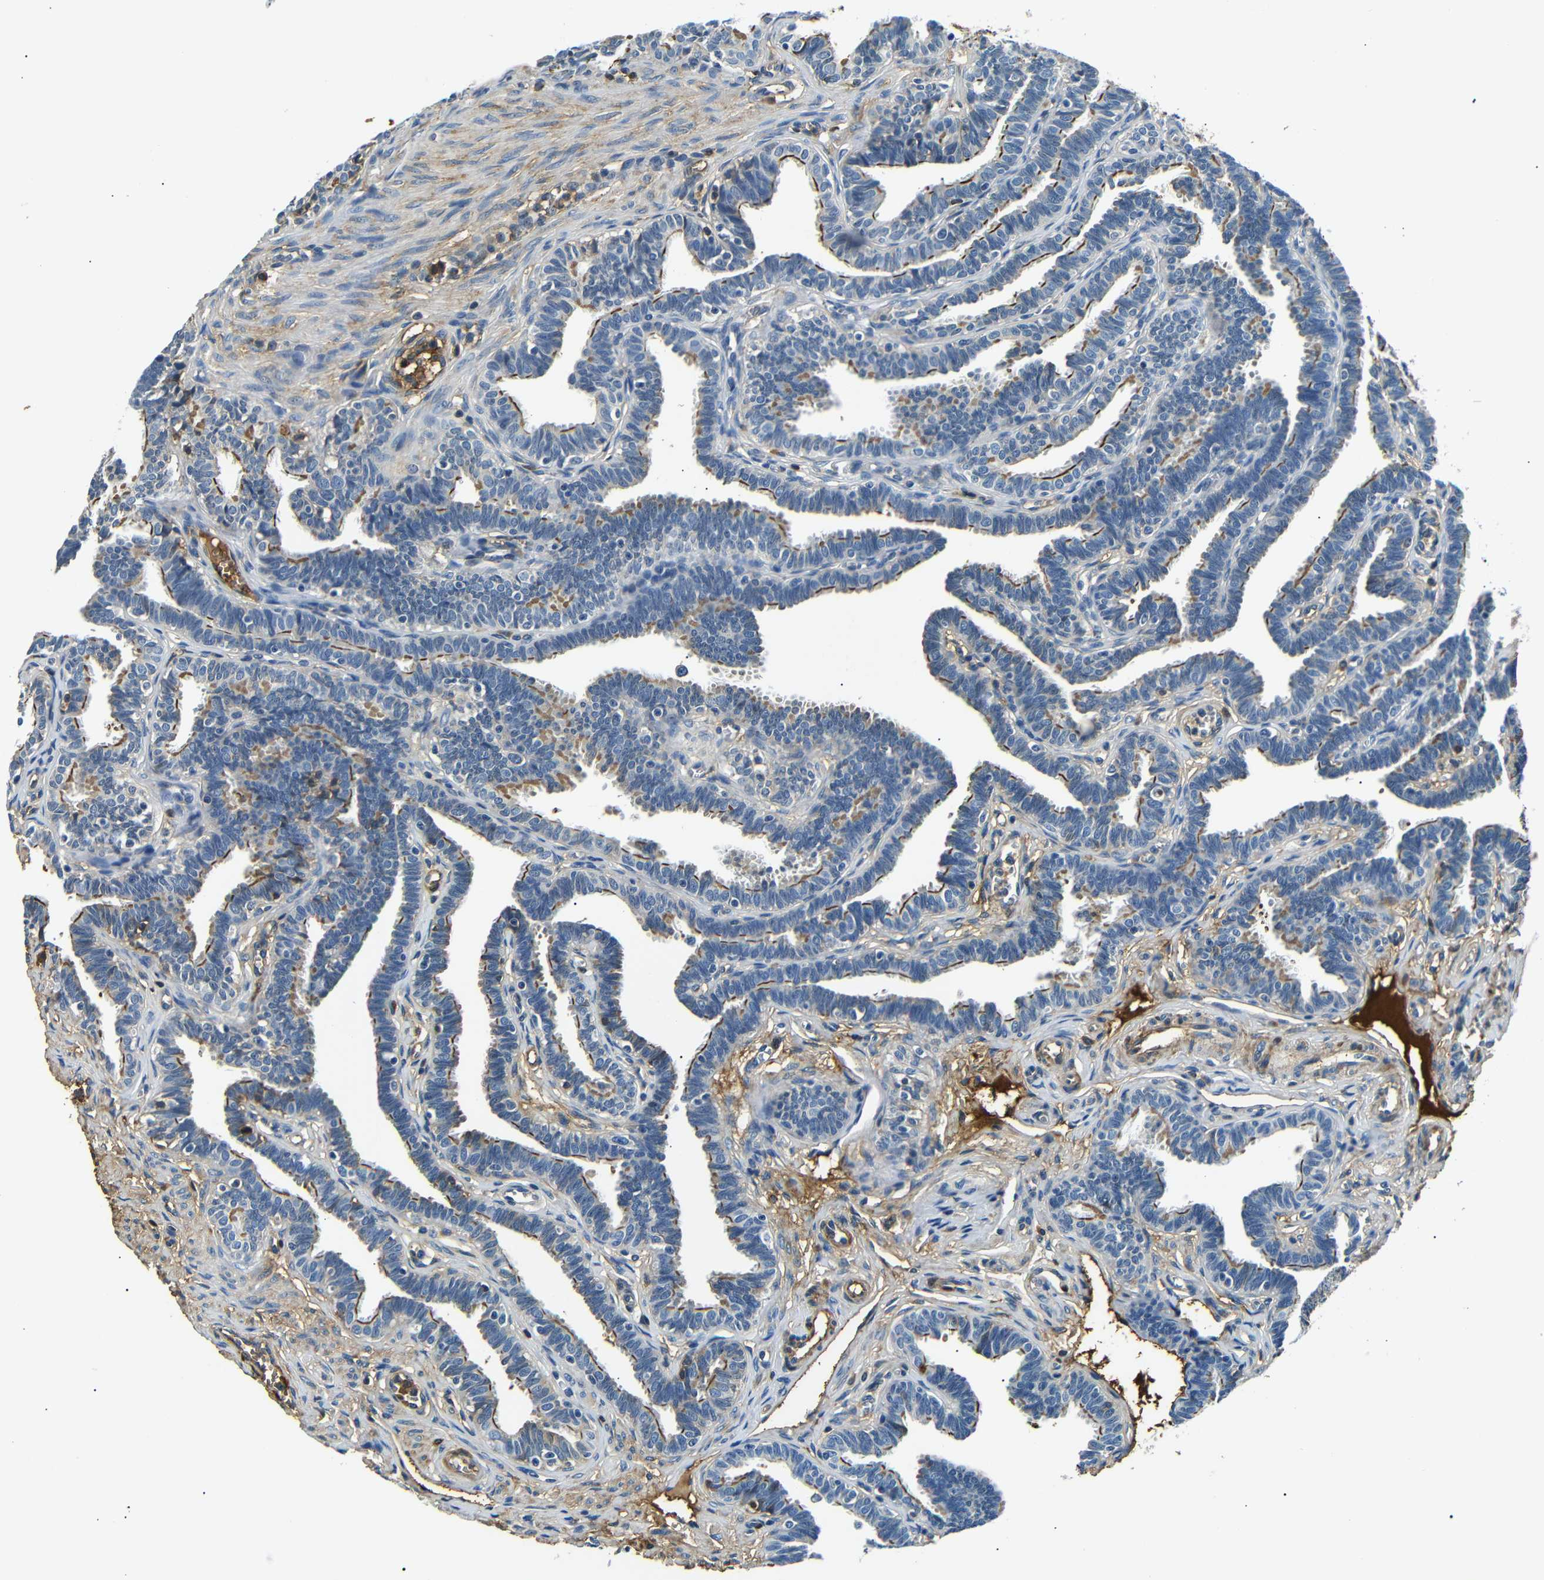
{"staining": {"intensity": "moderate", "quantity": "25%-75%", "location": "cytoplasmic/membranous"}, "tissue": "fallopian tube", "cell_type": "Glandular cells", "image_type": "normal", "snomed": [{"axis": "morphology", "description": "Normal tissue, NOS"}, {"axis": "topography", "description": "Fallopian tube"}, {"axis": "topography", "description": "Ovary"}], "caption": "Brown immunohistochemical staining in unremarkable fallopian tube demonstrates moderate cytoplasmic/membranous positivity in about 25%-75% of glandular cells. The protein is shown in brown color, while the nuclei are stained blue.", "gene": "LHCGR", "patient": {"sex": "female", "age": 23}}